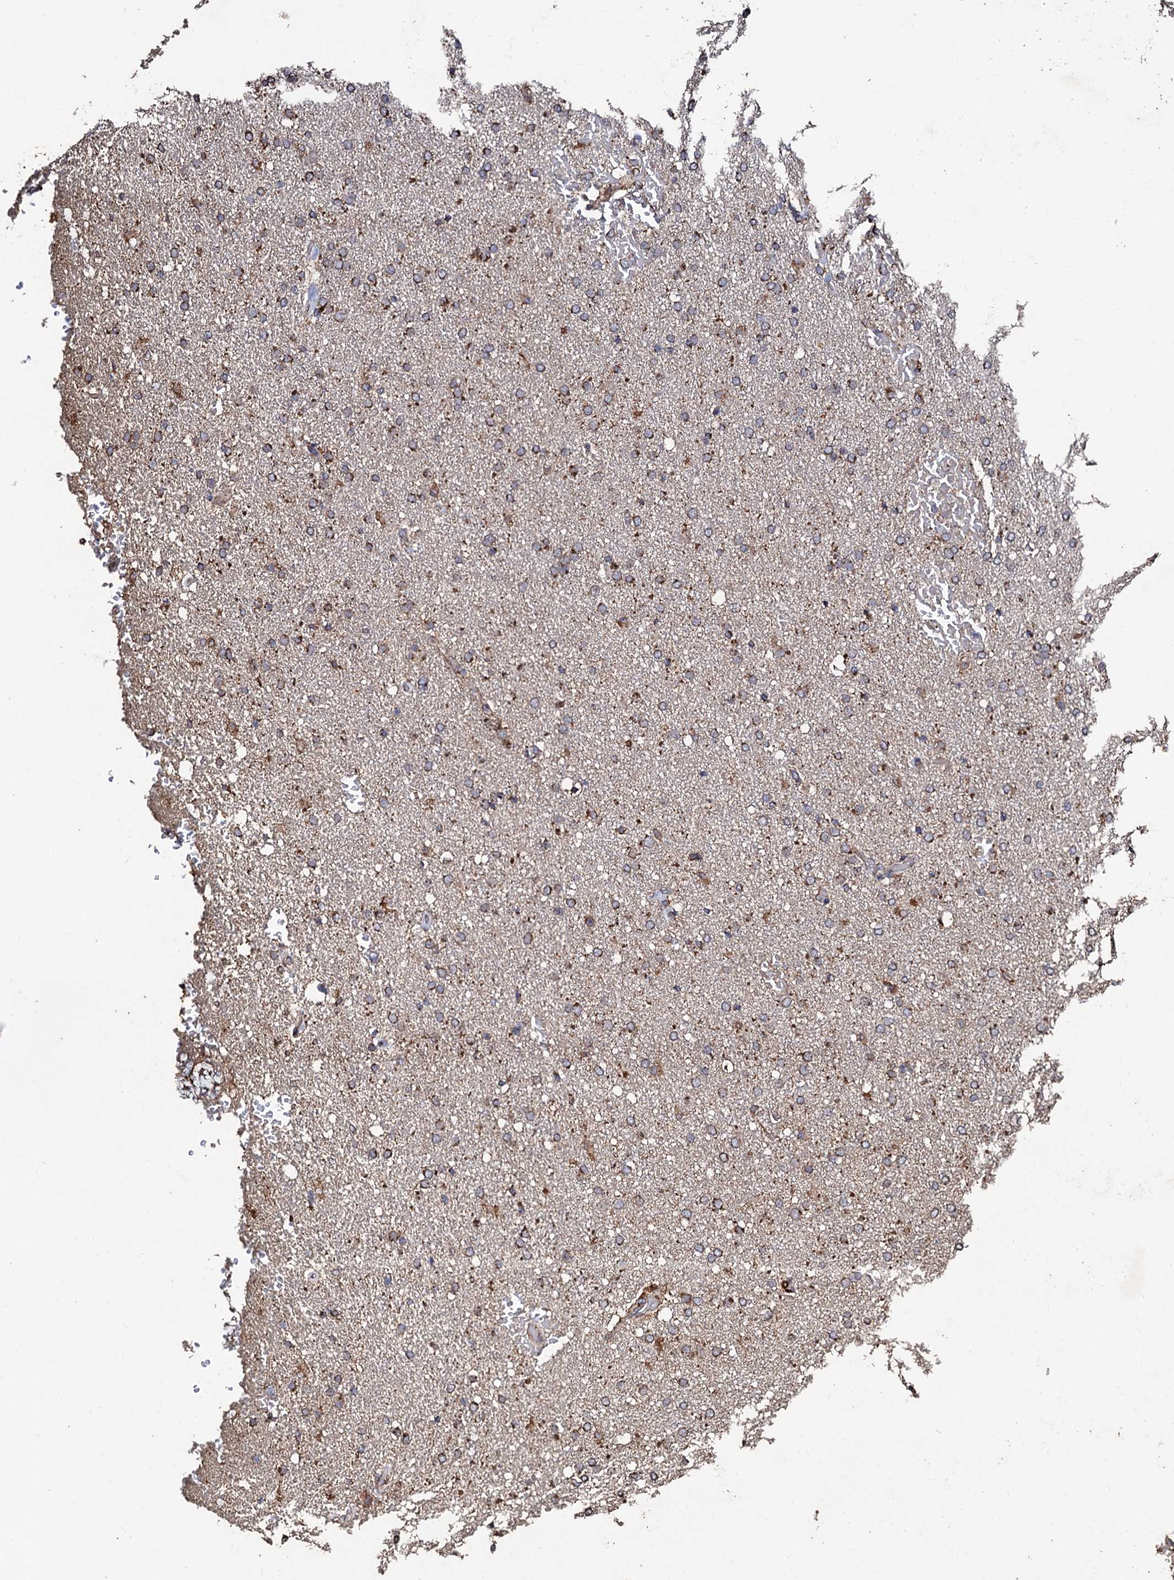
{"staining": {"intensity": "moderate", "quantity": ">75%", "location": "cytoplasmic/membranous"}, "tissue": "glioma", "cell_type": "Tumor cells", "image_type": "cancer", "snomed": [{"axis": "morphology", "description": "Glioma, malignant, High grade"}, {"axis": "topography", "description": "Brain"}], "caption": "Glioma stained with immunohistochemistry (IHC) demonstrates moderate cytoplasmic/membranous staining in about >75% of tumor cells. The protein of interest is stained brown, and the nuclei are stained in blue (DAB (3,3'-diaminobenzidine) IHC with brightfield microscopy, high magnification).", "gene": "PPTC7", "patient": {"sex": "male", "age": 72}}